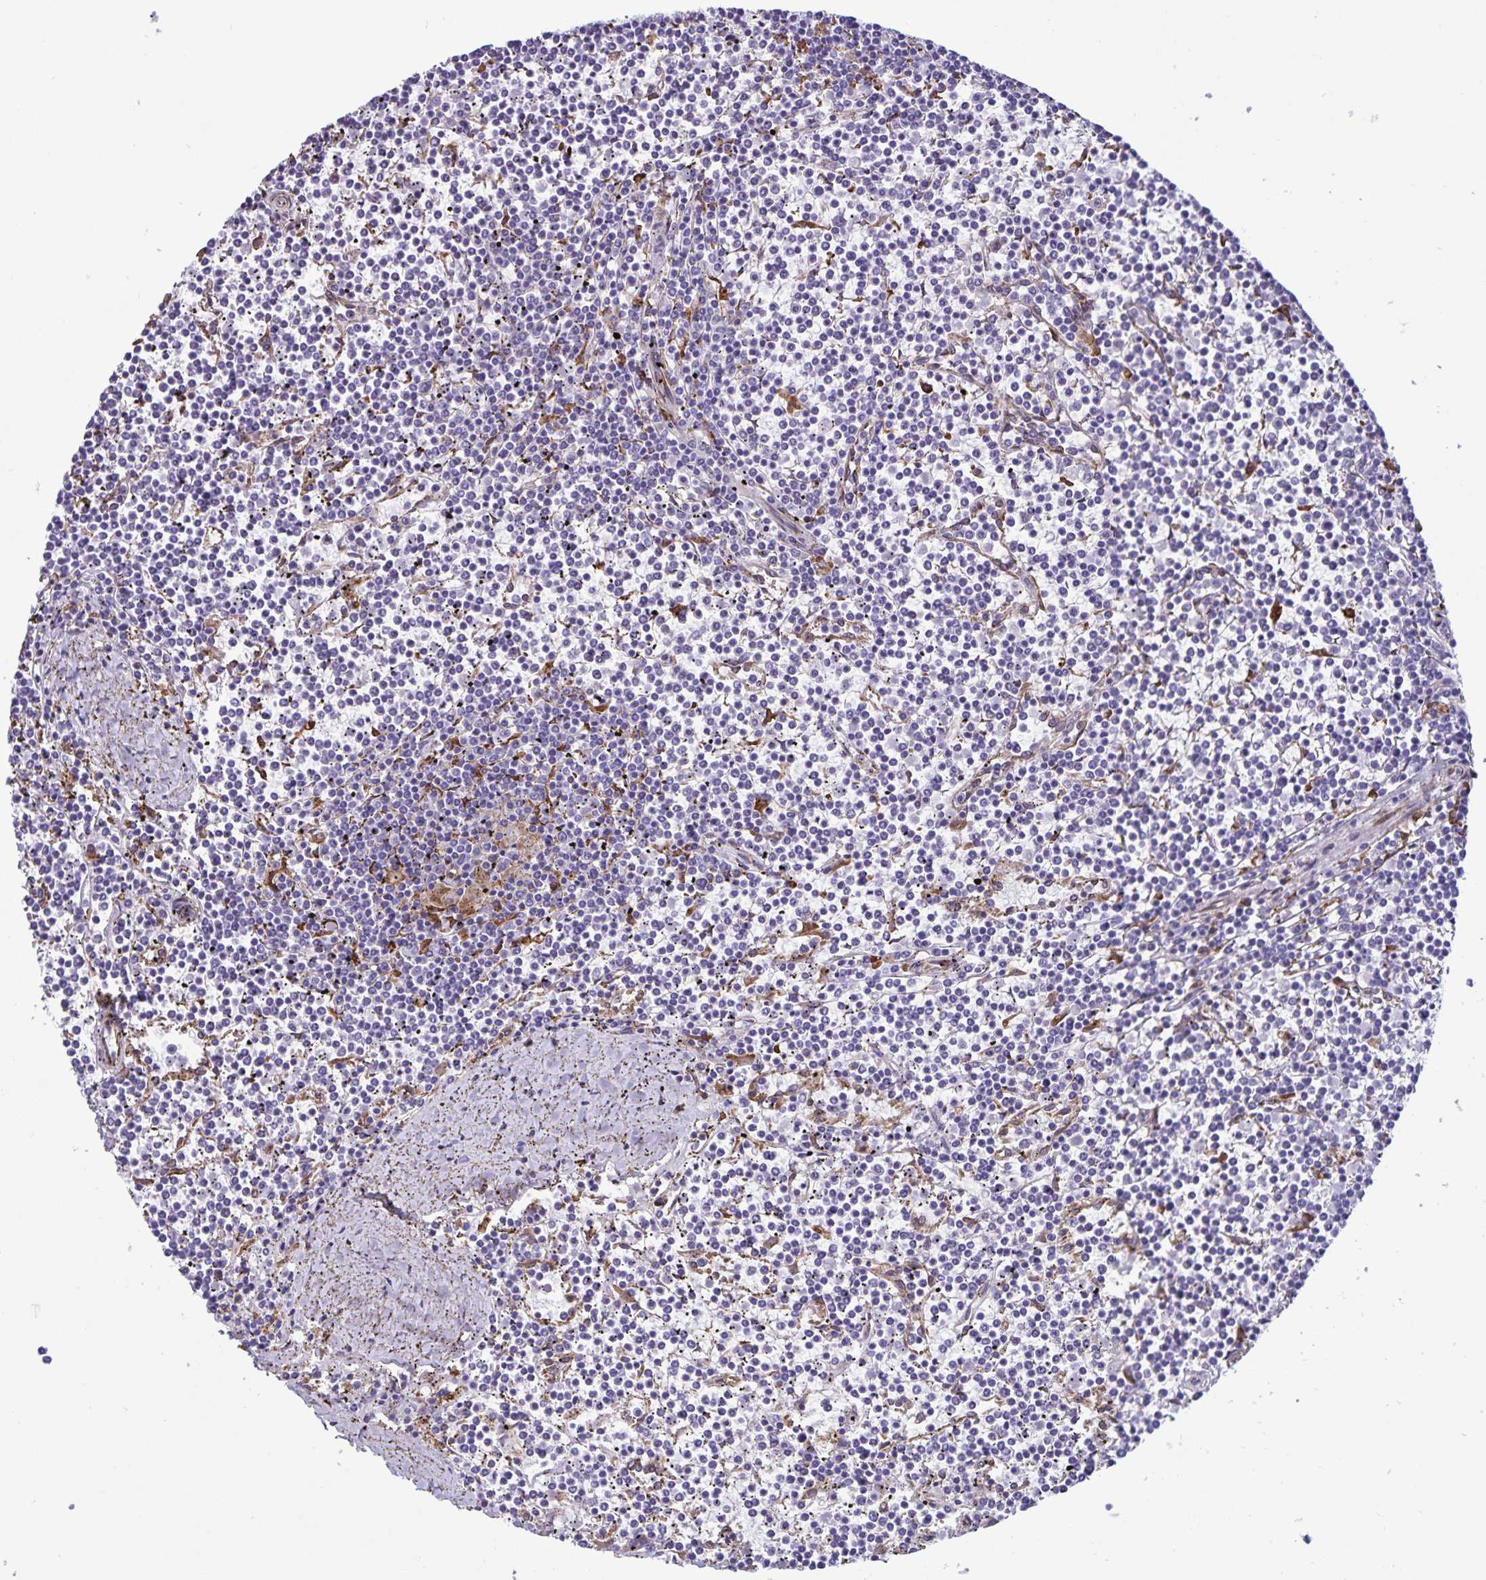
{"staining": {"intensity": "negative", "quantity": "none", "location": "none"}, "tissue": "lymphoma", "cell_type": "Tumor cells", "image_type": "cancer", "snomed": [{"axis": "morphology", "description": "Malignant lymphoma, non-Hodgkin's type, Low grade"}, {"axis": "topography", "description": "Spleen"}], "caption": "Tumor cells show no significant protein staining in low-grade malignant lymphoma, non-Hodgkin's type.", "gene": "RCN1", "patient": {"sex": "female", "age": 19}}